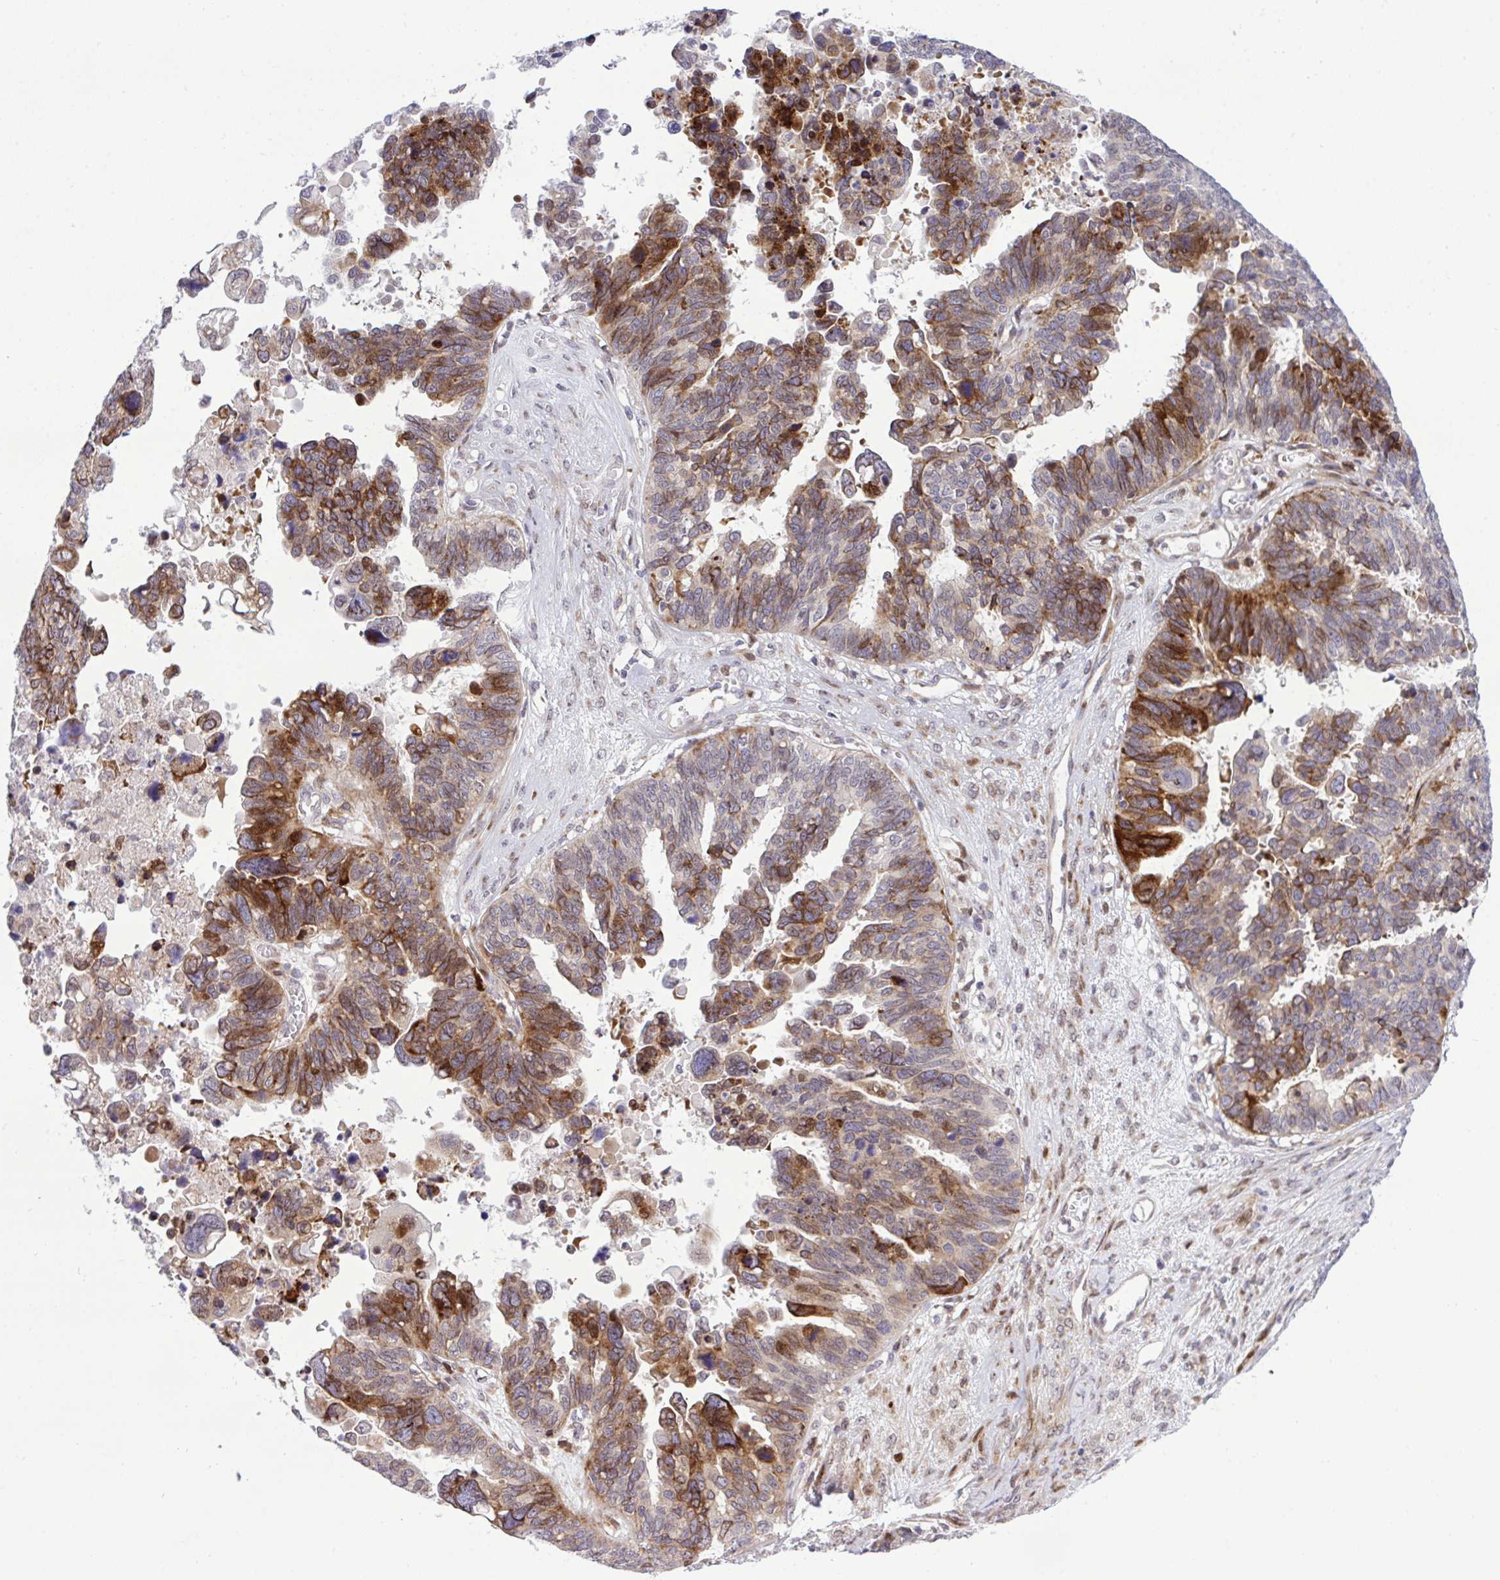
{"staining": {"intensity": "strong", "quantity": ">75%", "location": "cytoplasmic/membranous,nuclear"}, "tissue": "ovarian cancer", "cell_type": "Tumor cells", "image_type": "cancer", "snomed": [{"axis": "morphology", "description": "Cystadenocarcinoma, serous, NOS"}, {"axis": "topography", "description": "Ovary"}], "caption": "Protein staining of ovarian serous cystadenocarcinoma tissue exhibits strong cytoplasmic/membranous and nuclear expression in about >75% of tumor cells. (IHC, brightfield microscopy, high magnification).", "gene": "CASTOR2", "patient": {"sex": "female", "age": 60}}